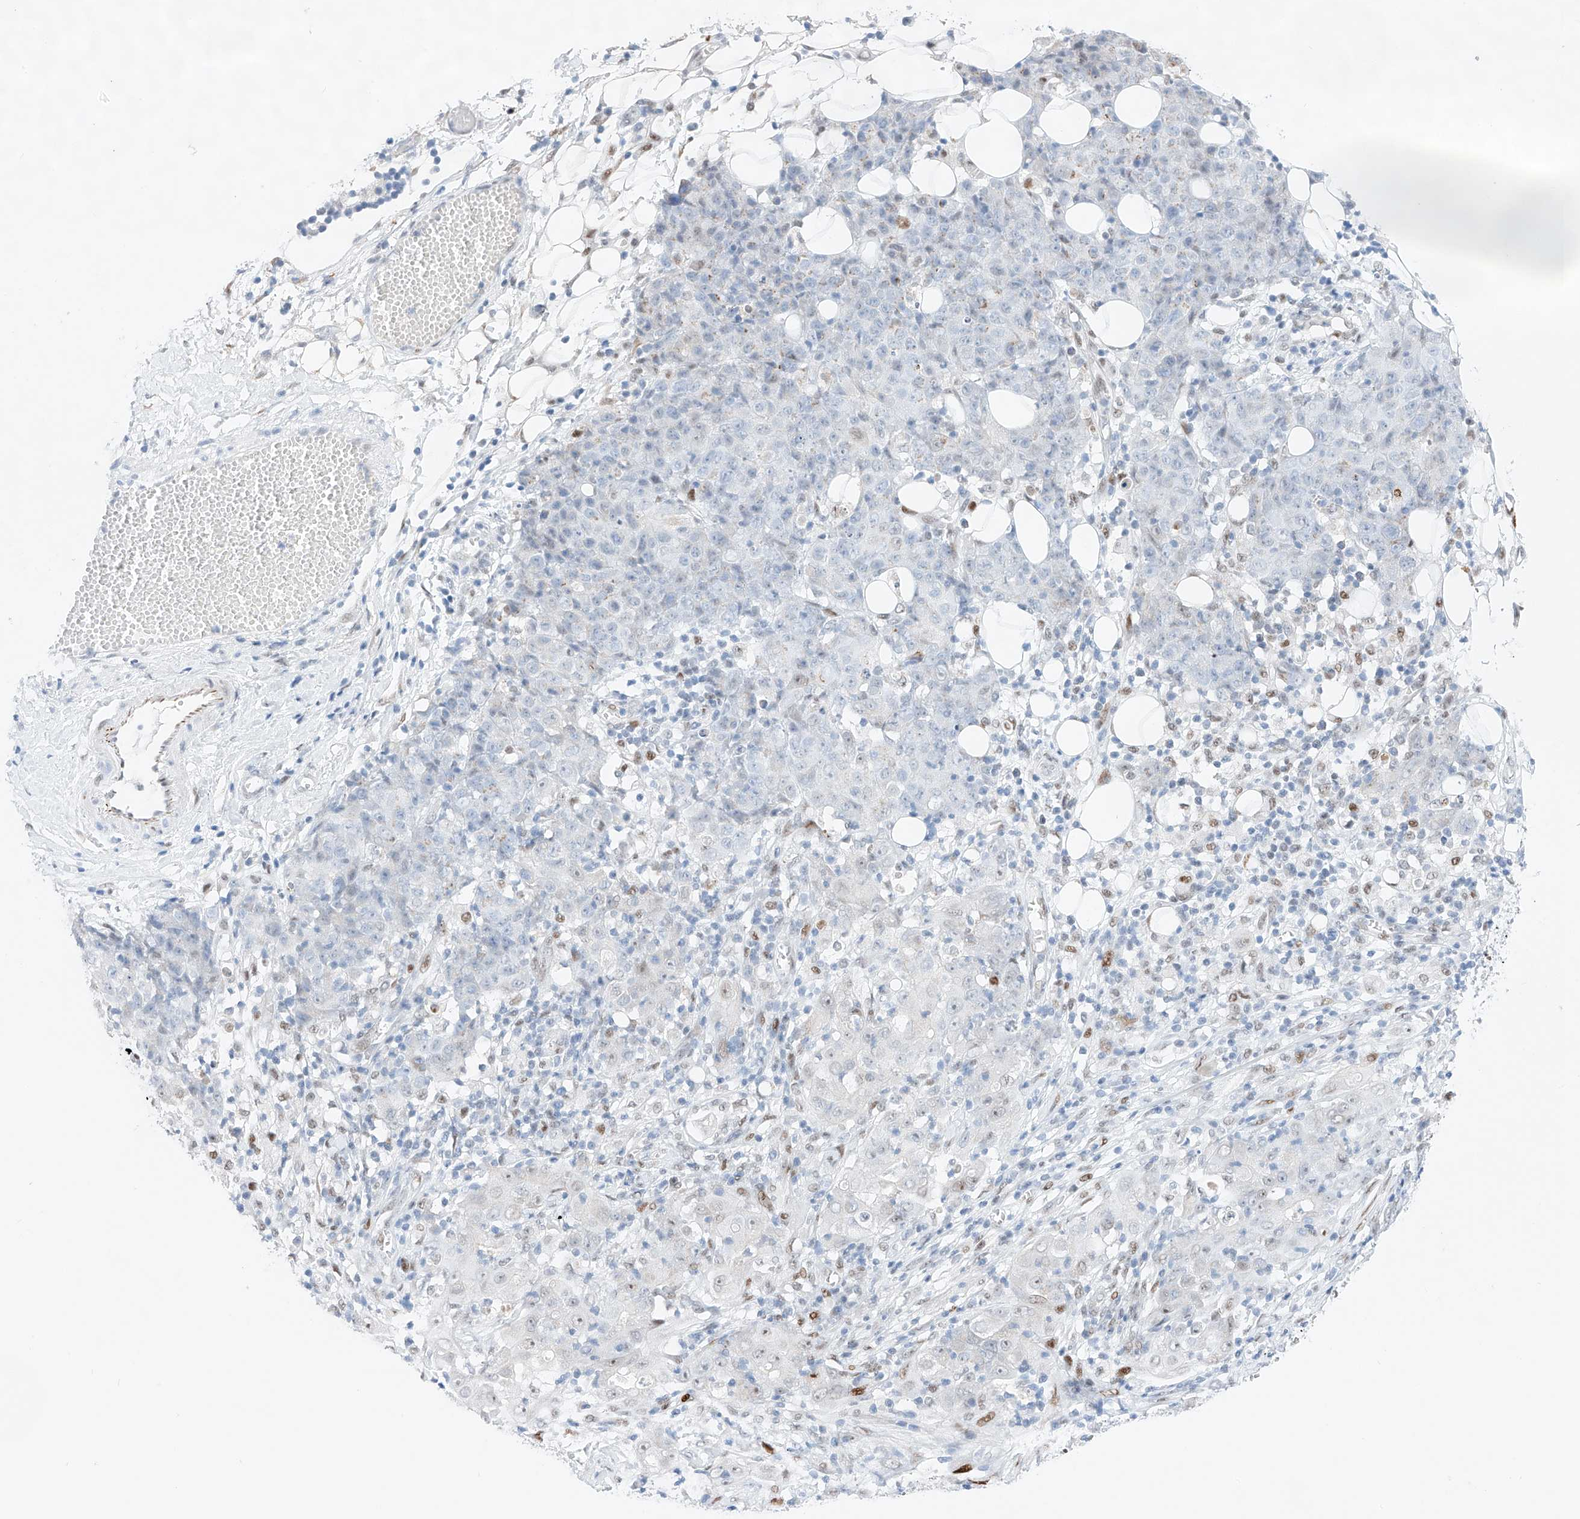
{"staining": {"intensity": "negative", "quantity": "none", "location": "none"}, "tissue": "ovarian cancer", "cell_type": "Tumor cells", "image_type": "cancer", "snomed": [{"axis": "morphology", "description": "Carcinoma, endometroid"}, {"axis": "topography", "description": "Ovary"}], "caption": "Immunohistochemistry image of neoplastic tissue: human ovarian cancer (endometroid carcinoma) stained with DAB (3,3'-diaminobenzidine) demonstrates no significant protein positivity in tumor cells. Nuclei are stained in blue.", "gene": "NT5C3B", "patient": {"sex": "female", "age": 42}}